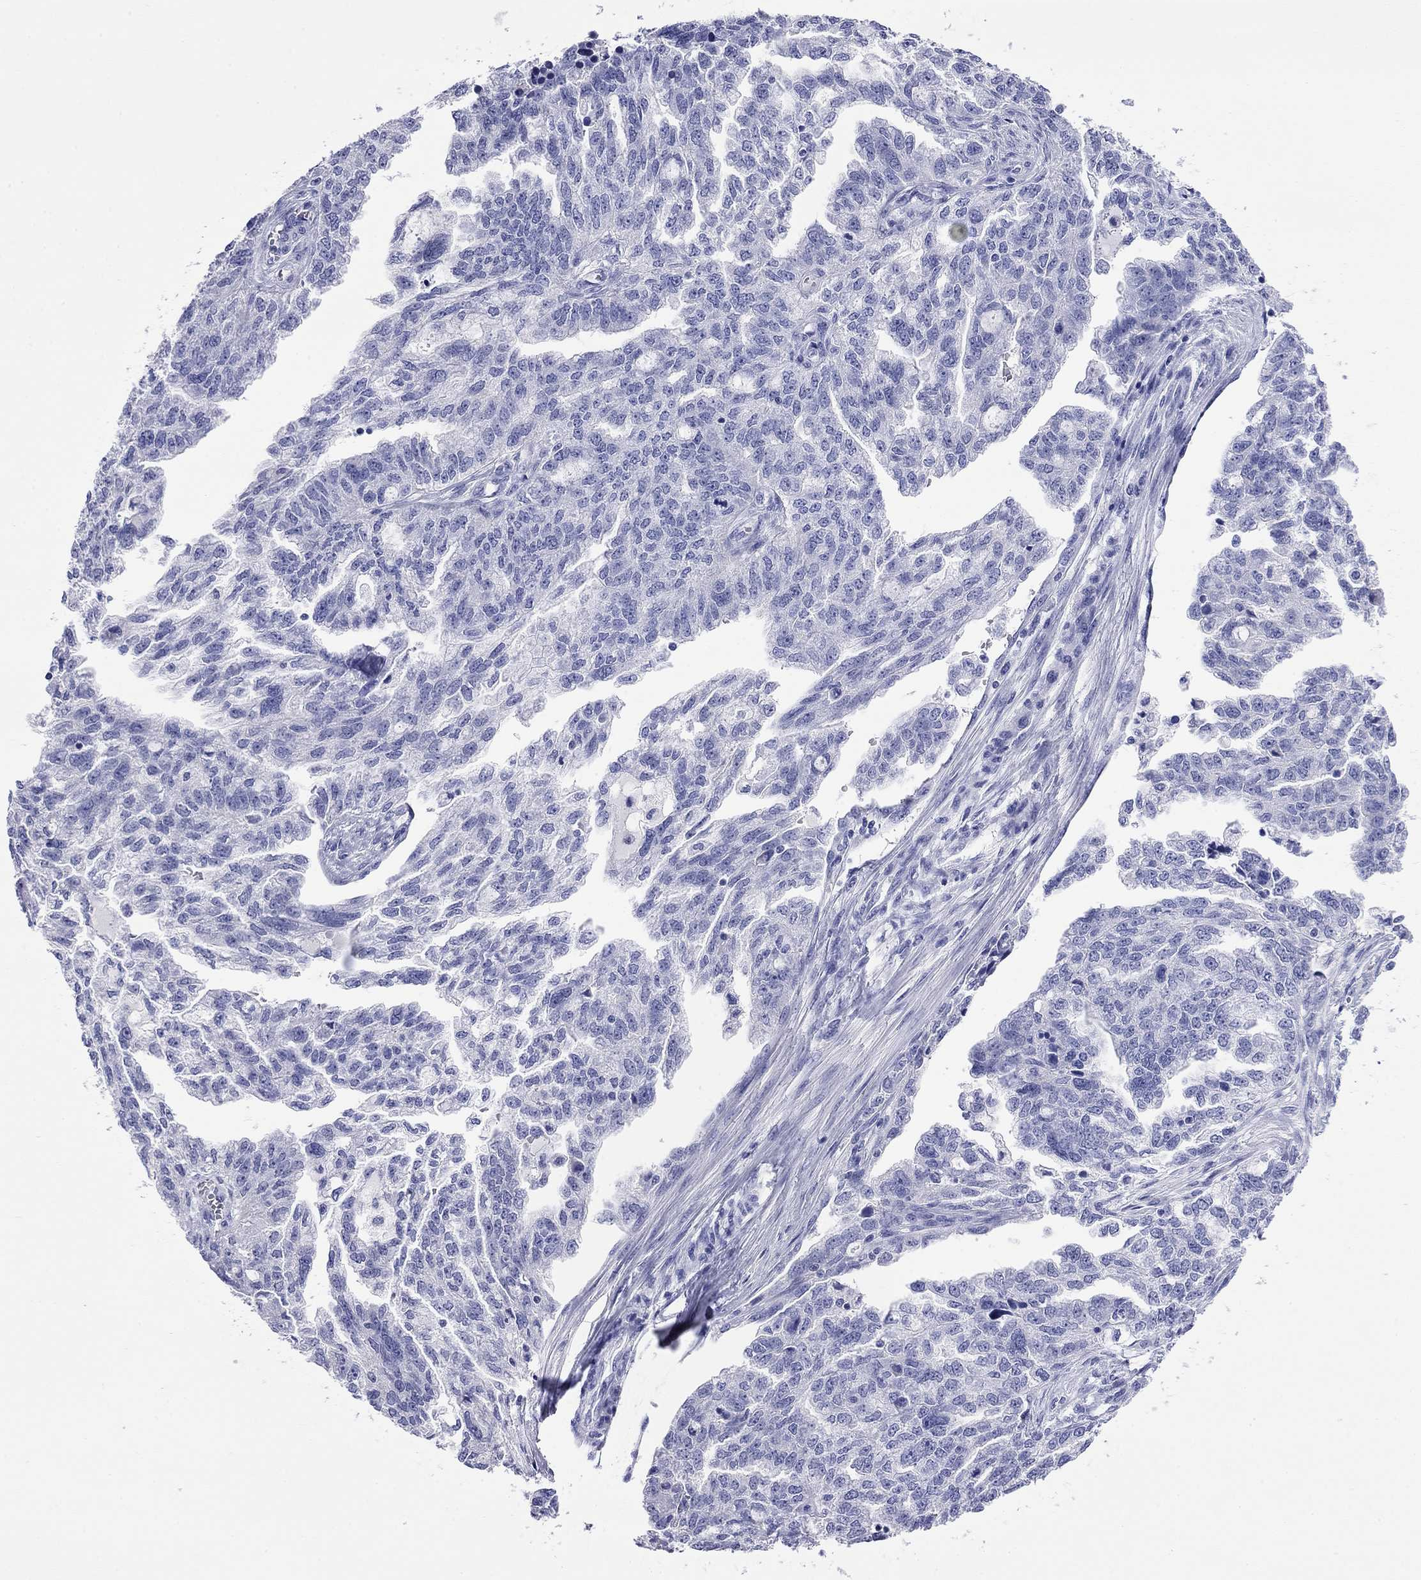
{"staining": {"intensity": "negative", "quantity": "none", "location": "none"}, "tissue": "ovarian cancer", "cell_type": "Tumor cells", "image_type": "cancer", "snomed": [{"axis": "morphology", "description": "Cystadenocarcinoma, serous, NOS"}, {"axis": "topography", "description": "Ovary"}], "caption": "Tumor cells show no significant expression in ovarian cancer.", "gene": "FIGLA", "patient": {"sex": "female", "age": 51}}